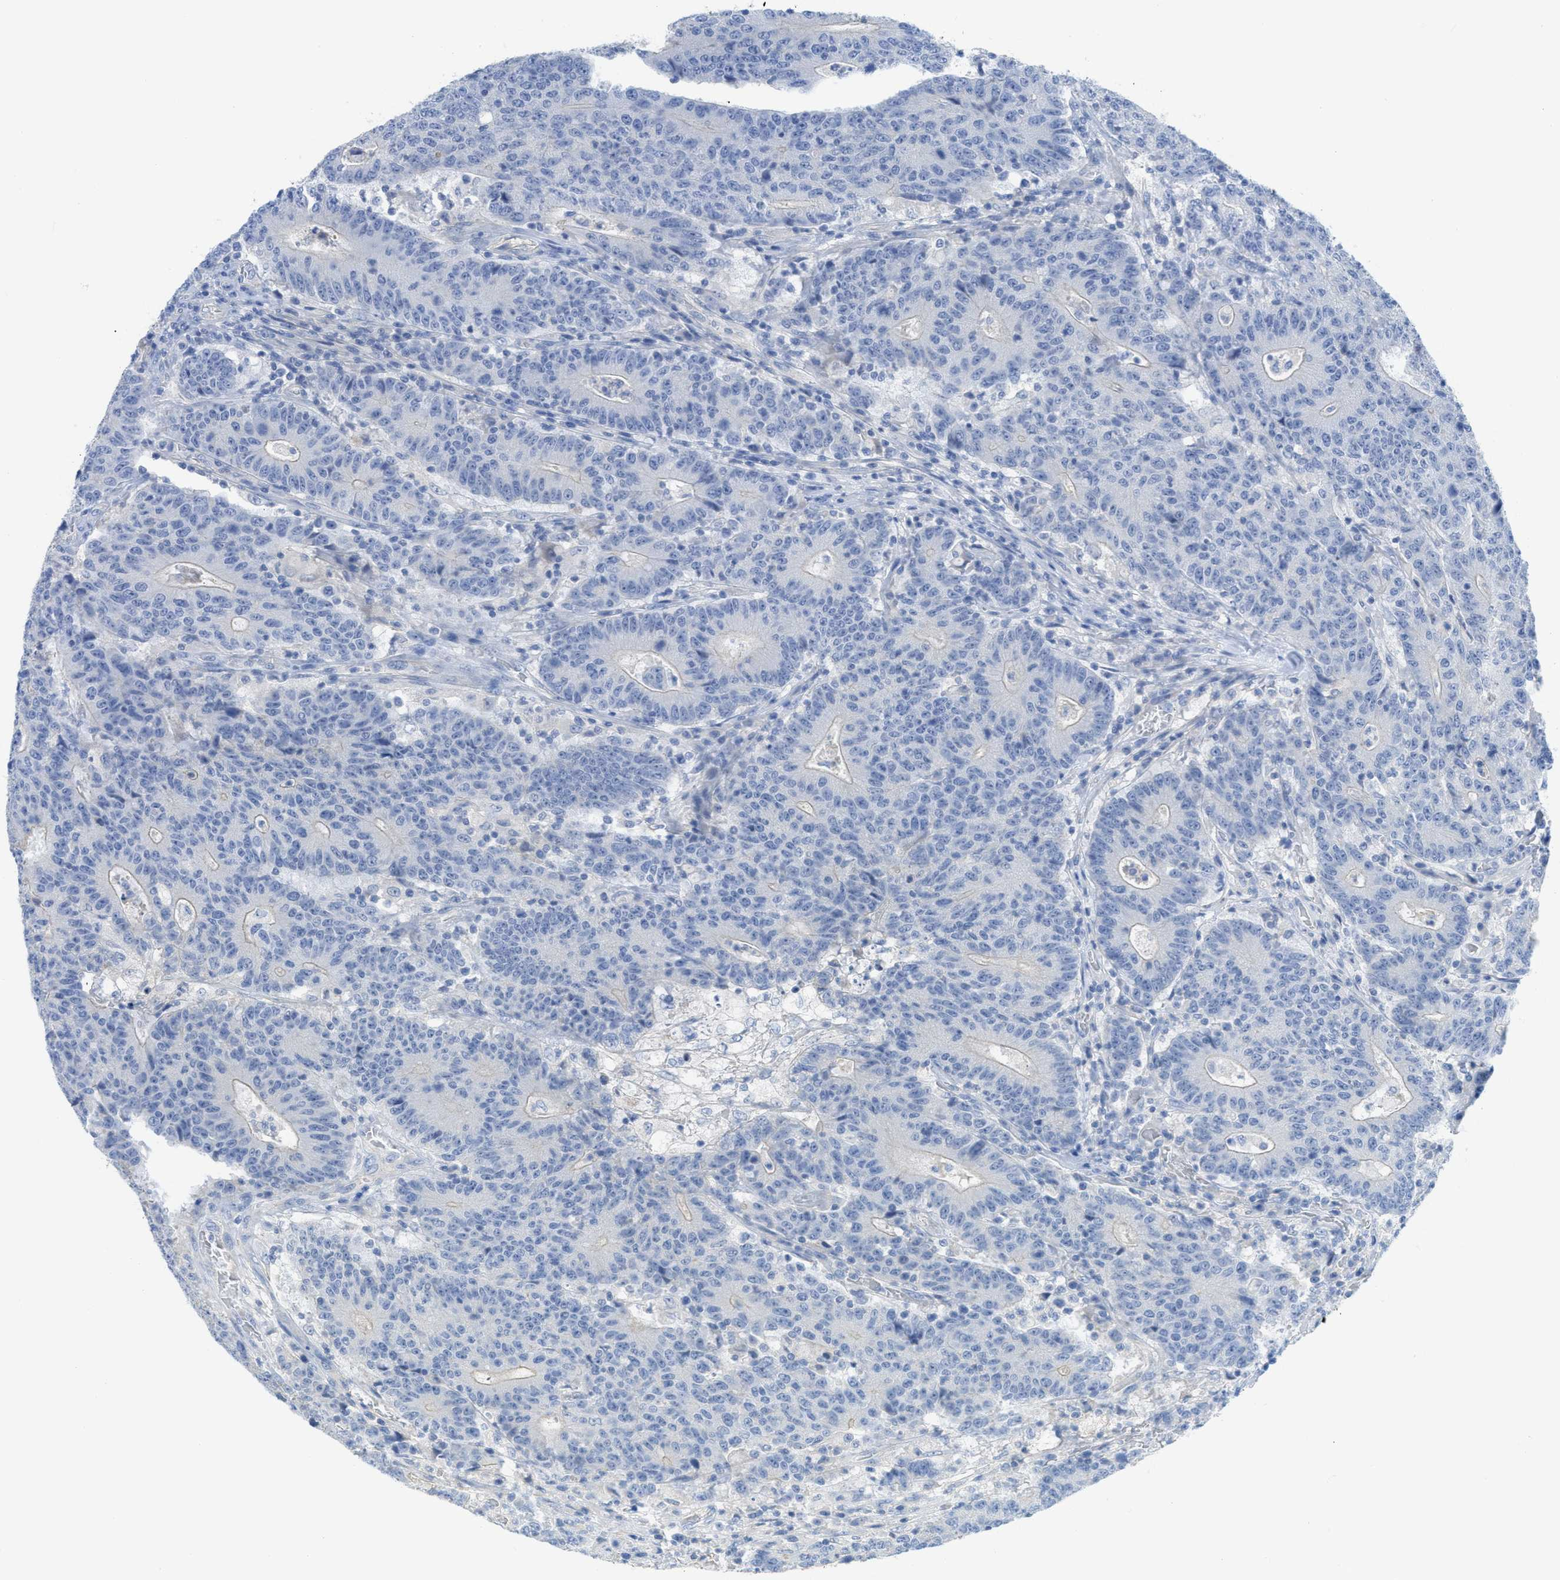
{"staining": {"intensity": "negative", "quantity": "none", "location": "none"}, "tissue": "colorectal cancer", "cell_type": "Tumor cells", "image_type": "cancer", "snomed": [{"axis": "morphology", "description": "Normal tissue, NOS"}, {"axis": "morphology", "description": "Adenocarcinoma, NOS"}, {"axis": "topography", "description": "Colon"}], "caption": "The immunohistochemistry photomicrograph has no significant expression in tumor cells of colorectal cancer tissue. (Immunohistochemistry, brightfield microscopy, high magnification).", "gene": "MYL3", "patient": {"sex": "female", "age": 75}}